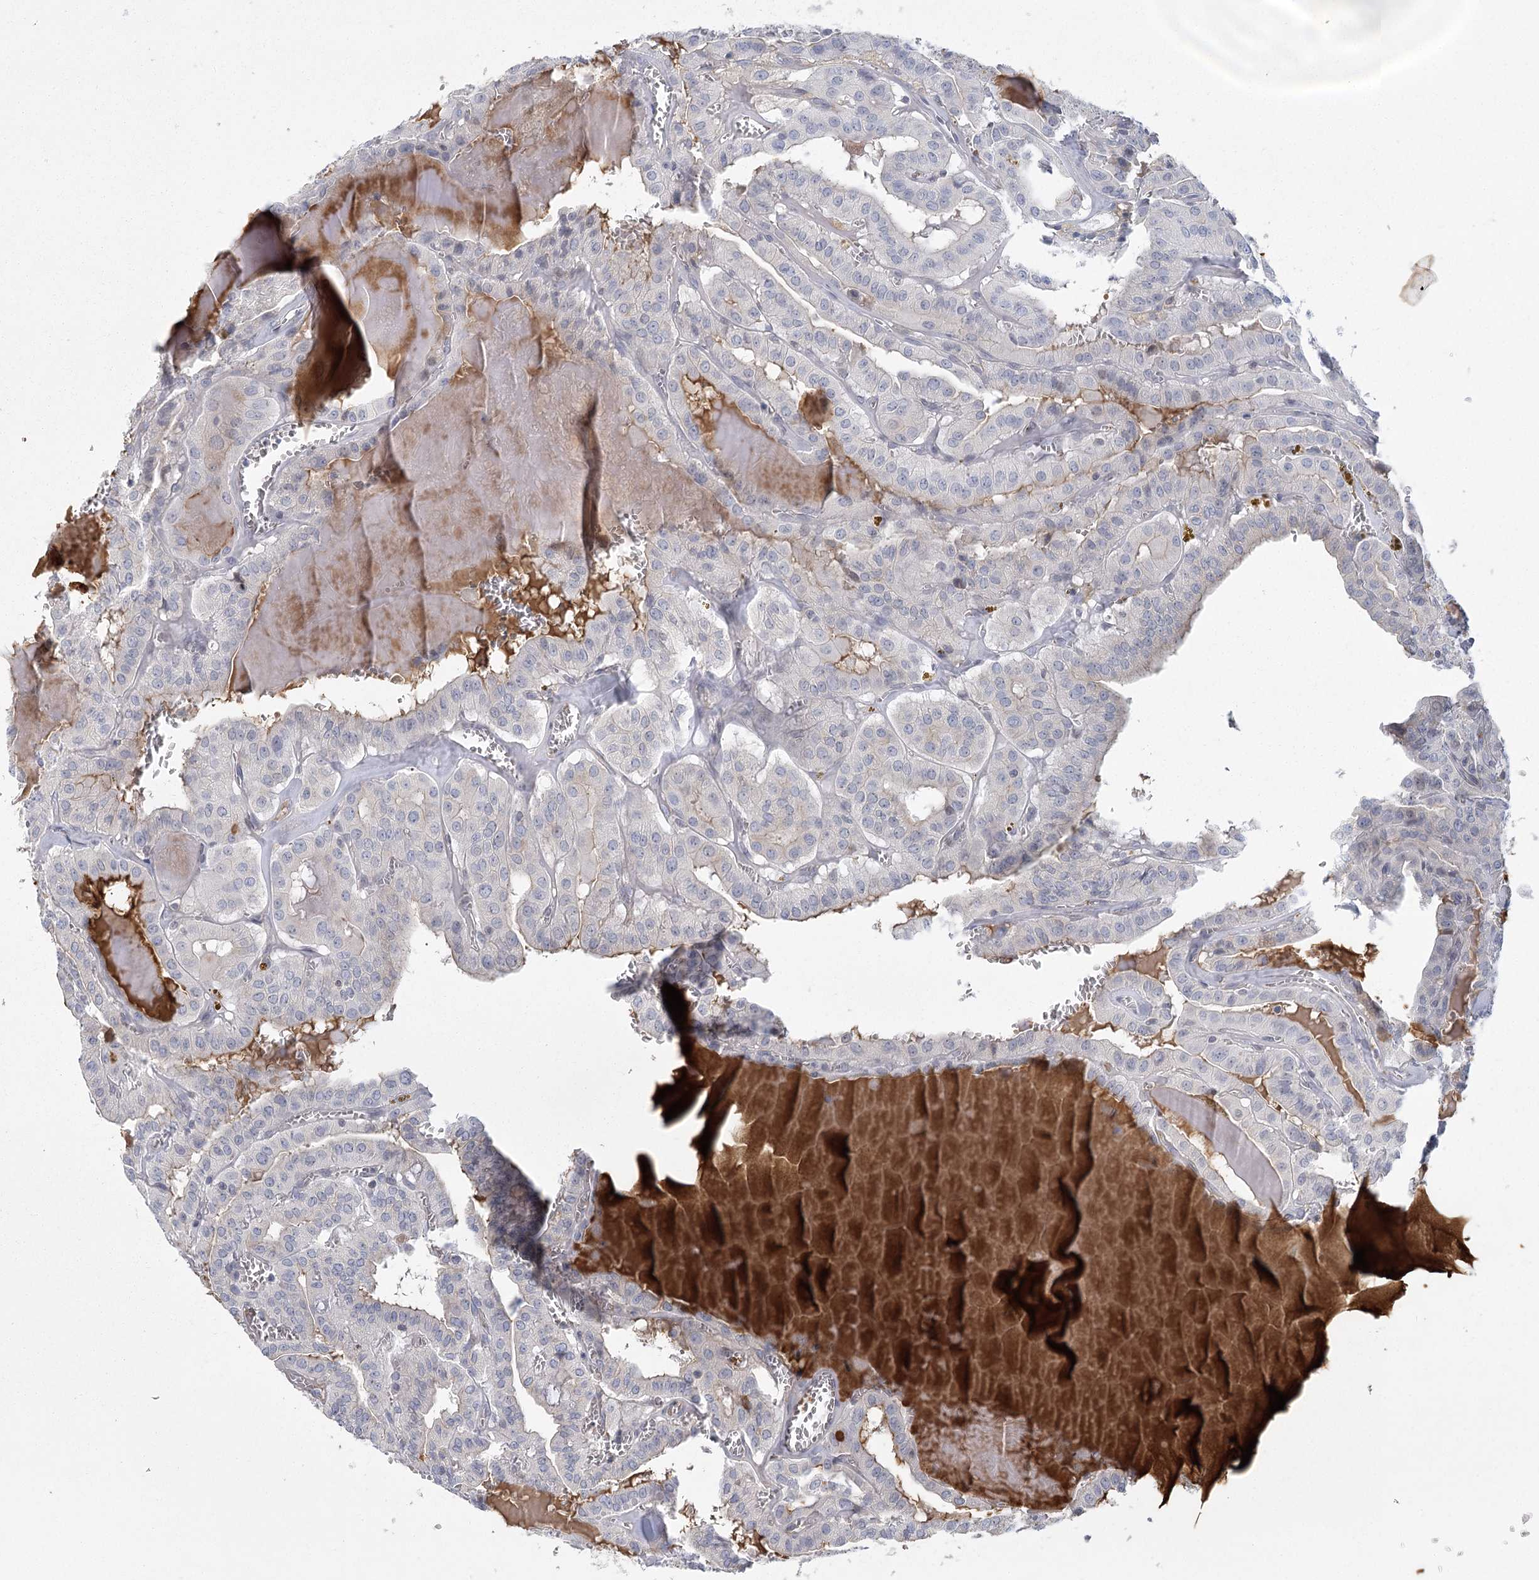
{"staining": {"intensity": "negative", "quantity": "none", "location": "none"}, "tissue": "thyroid cancer", "cell_type": "Tumor cells", "image_type": "cancer", "snomed": [{"axis": "morphology", "description": "Papillary adenocarcinoma, NOS"}, {"axis": "topography", "description": "Thyroid gland"}], "caption": "Immunohistochemical staining of thyroid papillary adenocarcinoma demonstrates no significant staining in tumor cells.", "gene": "FAM76B", "patient": {"sex": "male", "age": 52}}